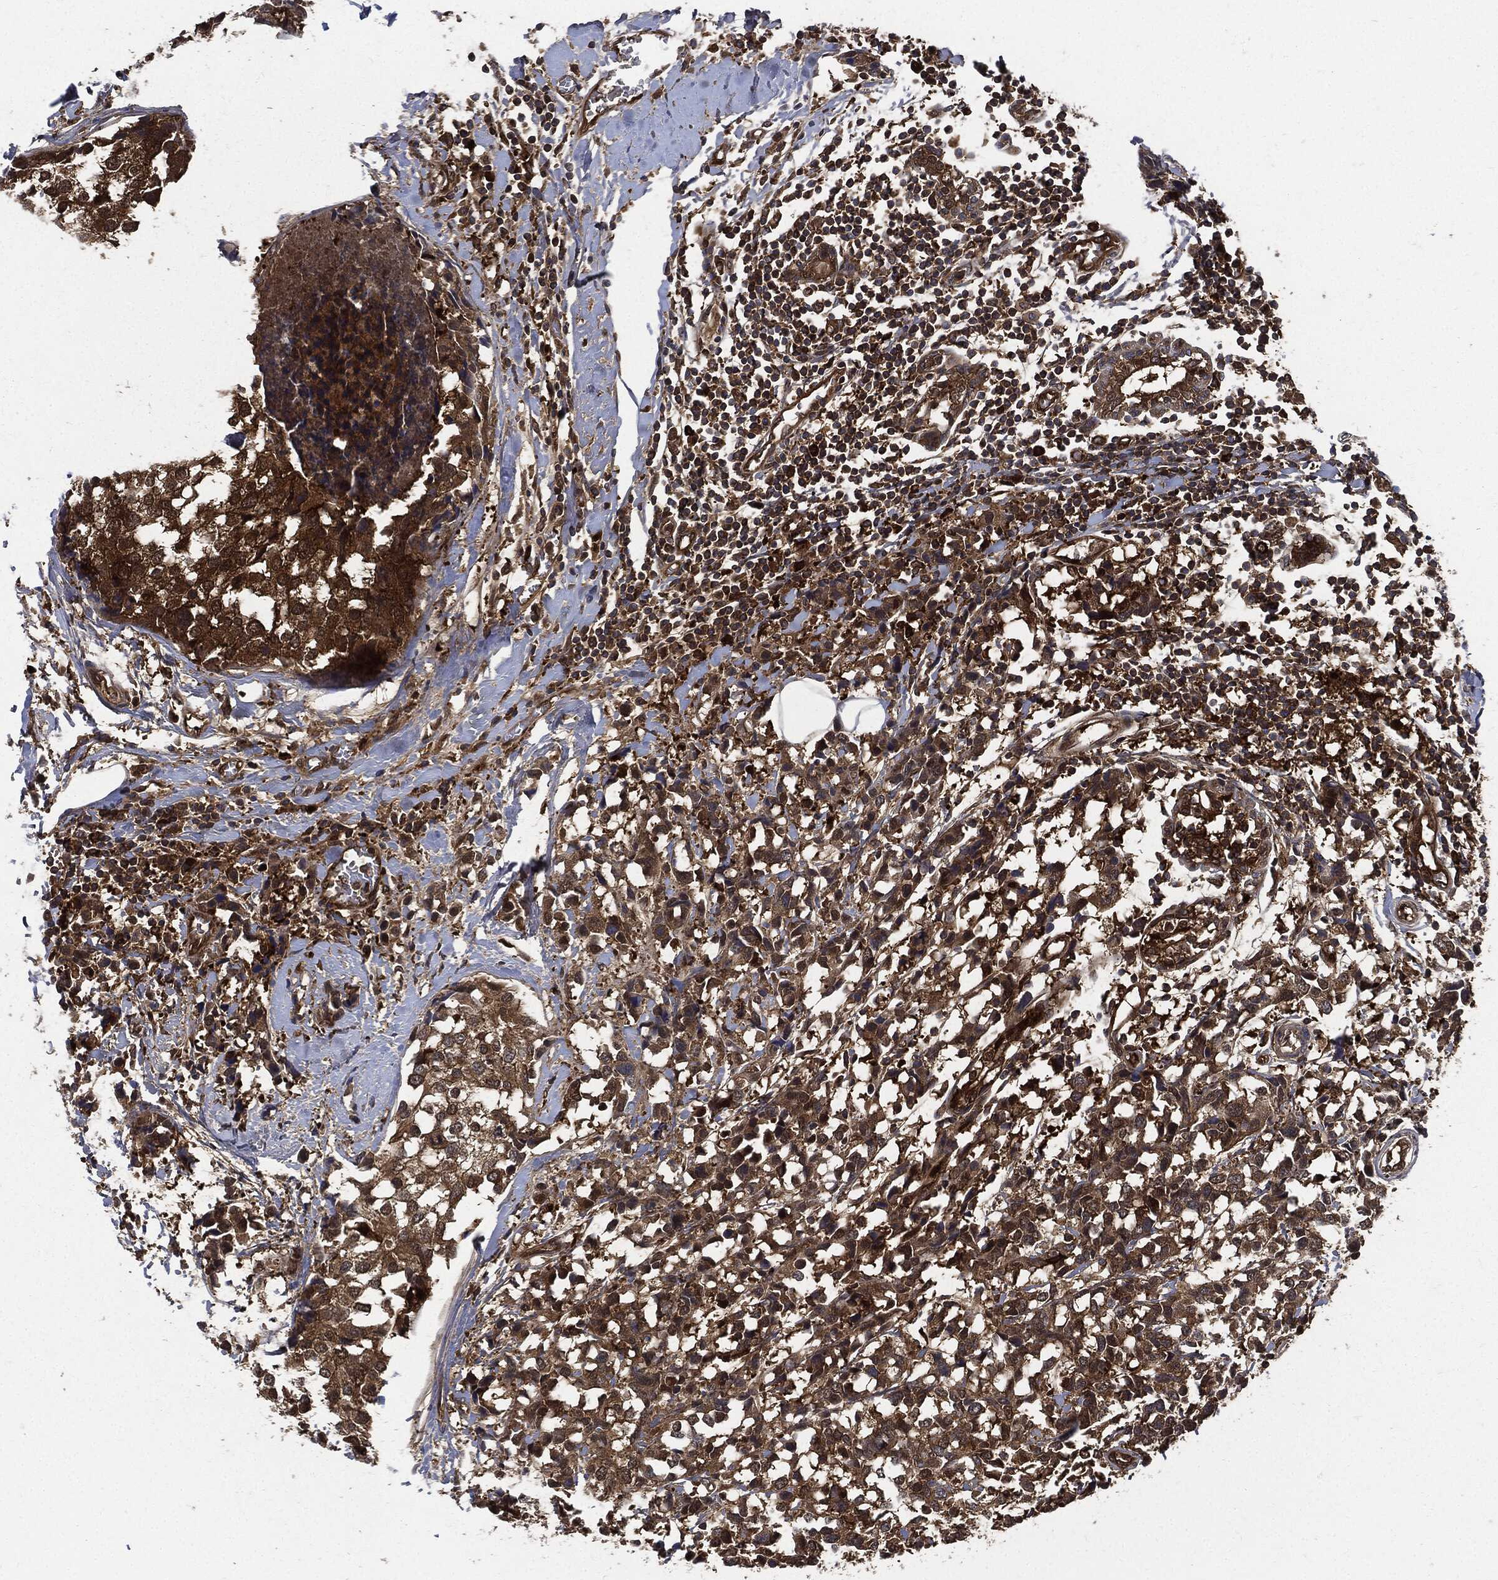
{"staining": {"intensity": "moderate", "quantity": ">75%", "location": "cytoplasmic/membranous"}, "tissue": "breast cancer", "cell_type": "Tumor cells", "image_type": "cancer", "snomed": [{"axis": "morphology", "description": "Lobular carcinoma"}, {"axis": "topography", "description": "Breast"}], "caption": "Brown immunohistochemical staining in human breast cancer (lobular carcinoma) reveals moderate cytoplasmic/membranous staining in about >75% of tumor cells.", "gene": "XPNPEP1", "patient": {"sex": "female", "age": 59}}